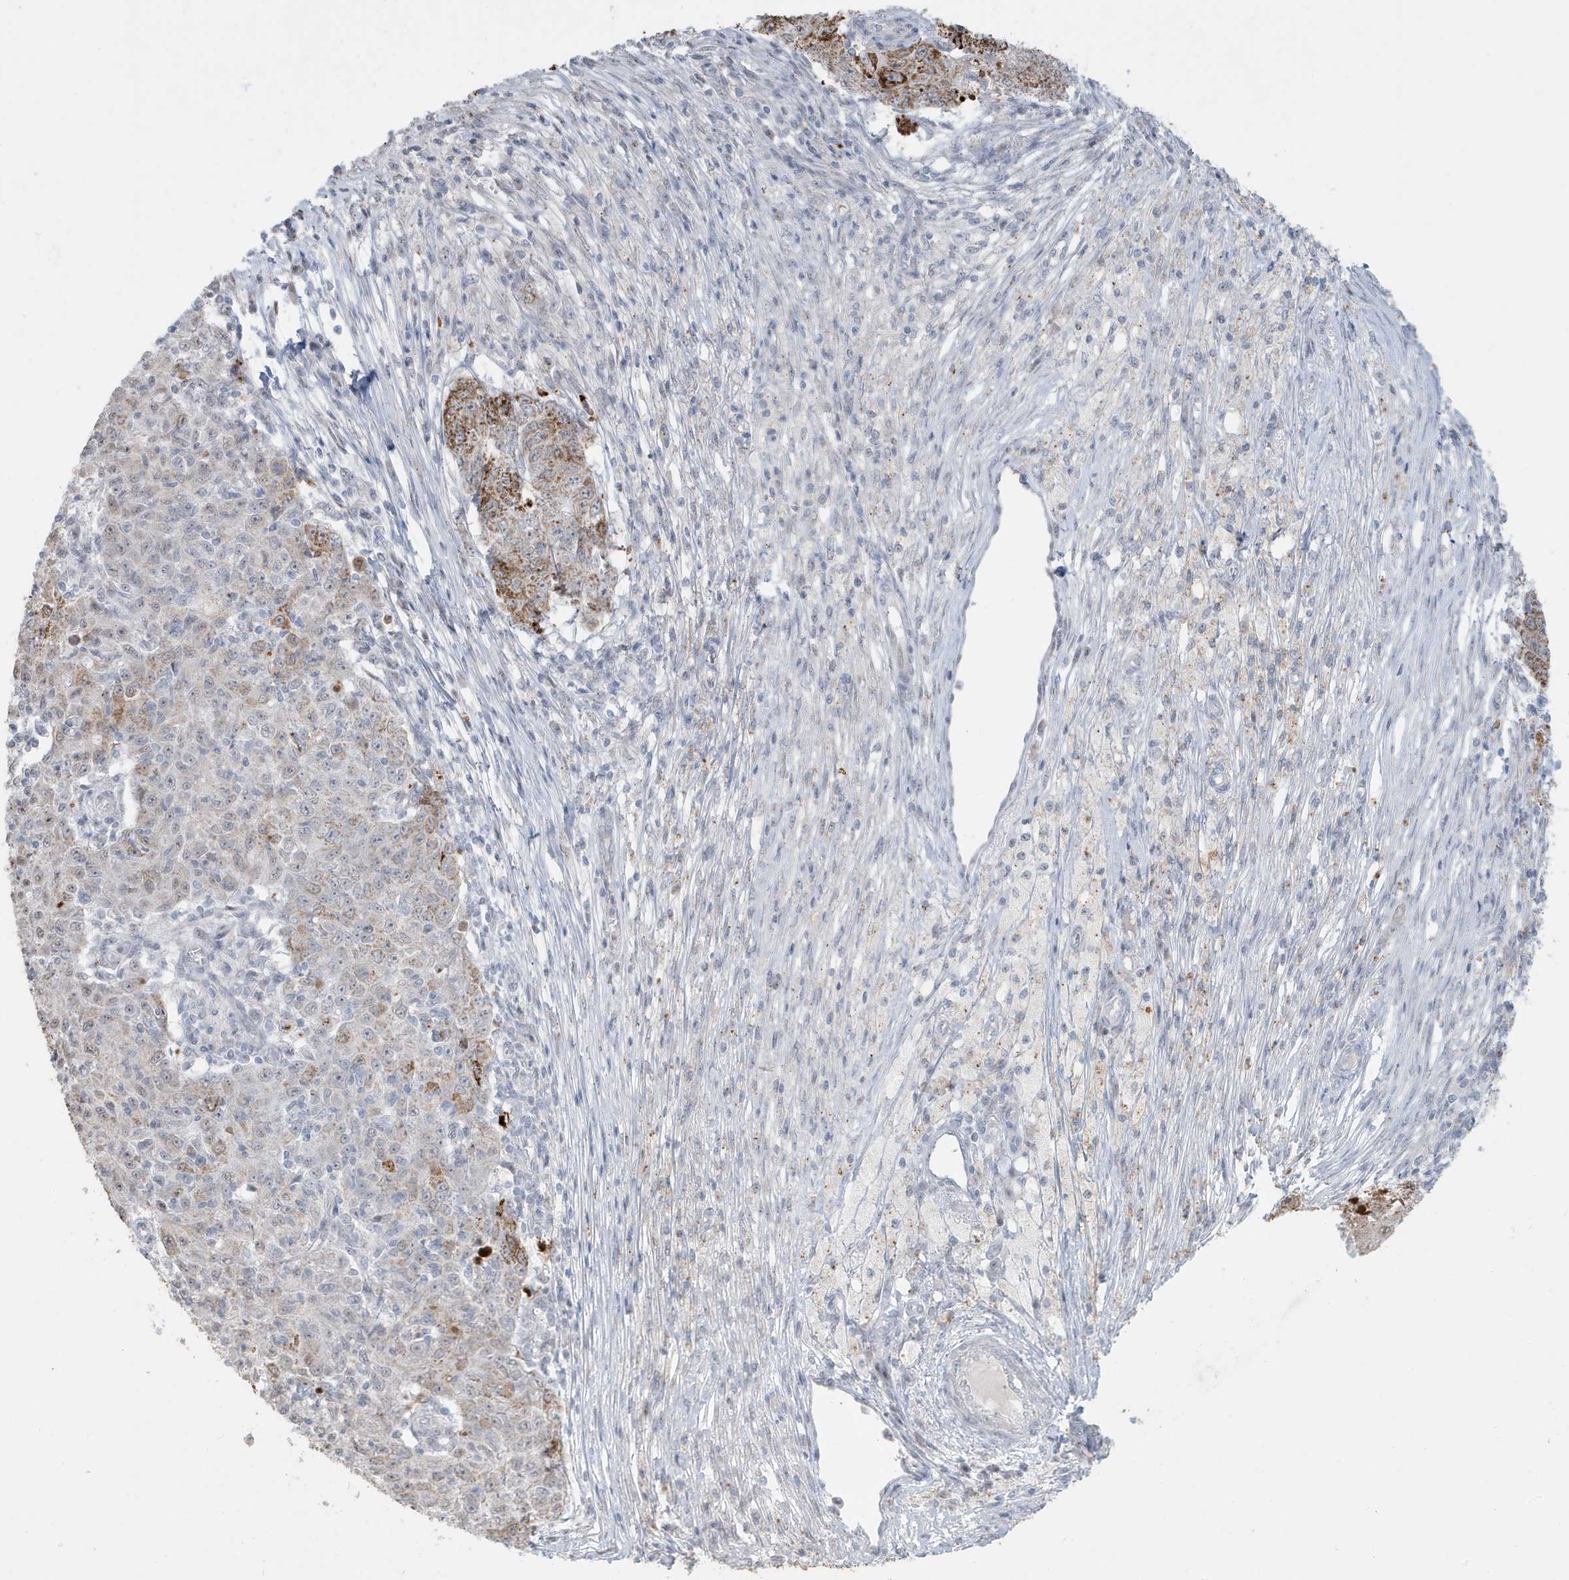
{"staining": {"intensity": "moderate", "quantity": "<25%", "location": "cytoplasmic/membranous"}, "tissue": "ovarian cancer", "cell_type": "Tumor cells", "image_type": "cancer", "snomed": [{"axis": "morphology", "description": "Carcinoma, endometroid"}, {"axis": "topography", "description": "Ovary"}], "caption": "Human ovarian endometroid carcinoma stained with a protein marker shows moderate staining in tumor cells.", "gene": "FNDC1", "patient": {"sex": "female", "age": 42}}